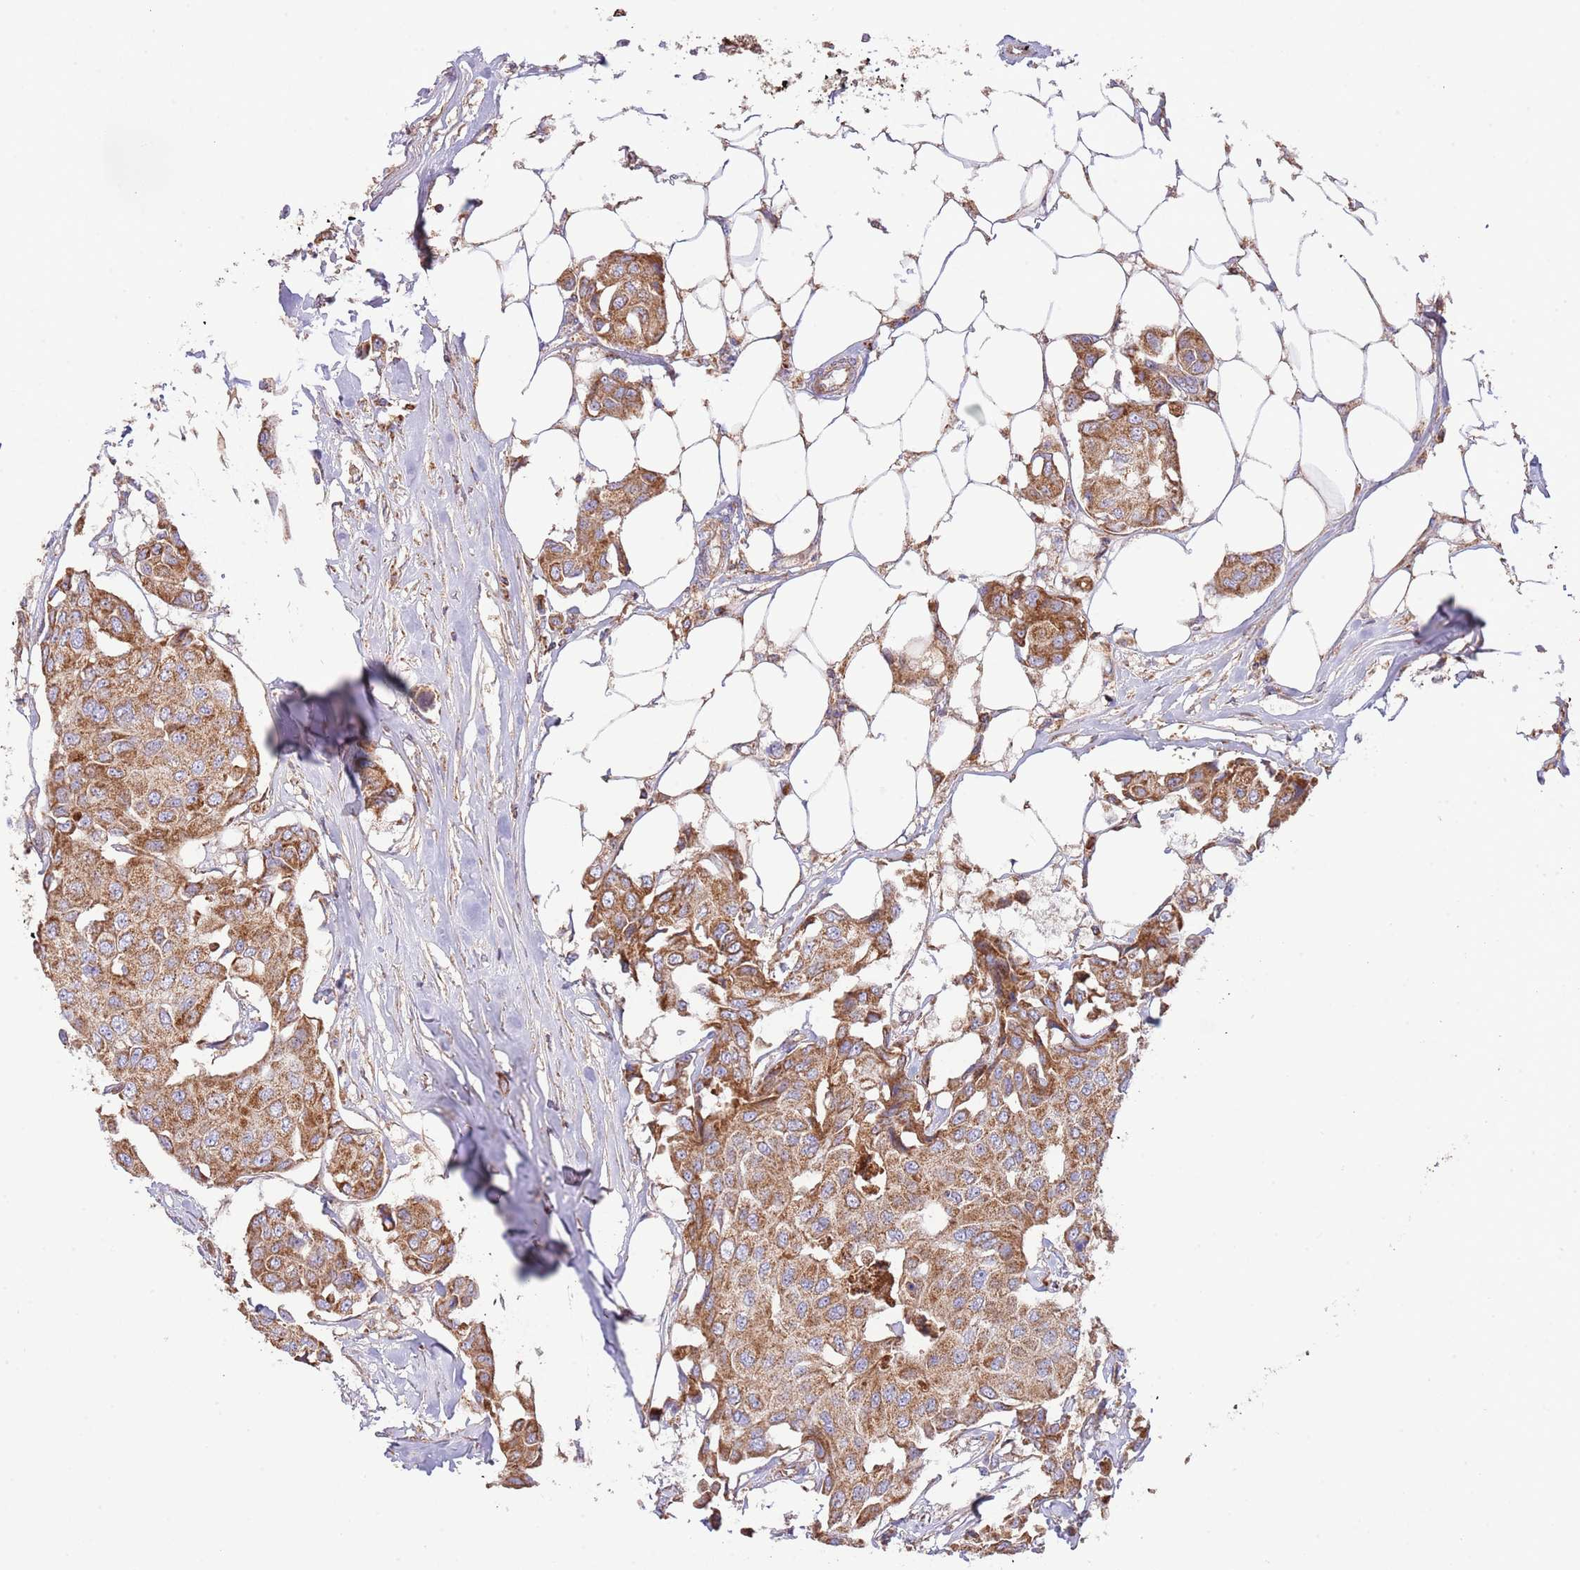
{"staining": {"intensity": "strong", "quantity": ">75%", "location": "cytoplasmic/membranous"}, "tissue": "breast cancer", "cell_type": "Tumor cells", "image_type": "cancer", "snomed": [{"axis": "morphology", "description": "Duct carcinoma"}, {"axis": "topography", "description": "Breast"}, {"axis": "topography", "description": "Lymph node"}], "caption": "Brown immunohistochemical staining in human breast cancer demonstrates strong cytoplasmic/membranous expression in about >75% of tumor cells. Immunohistochemistry (ihc) stains the protein of interest in brown and the nuclei are stained blue.", "gene": "DNAJA3", "patient": {"sex": "female", "age": 80}}